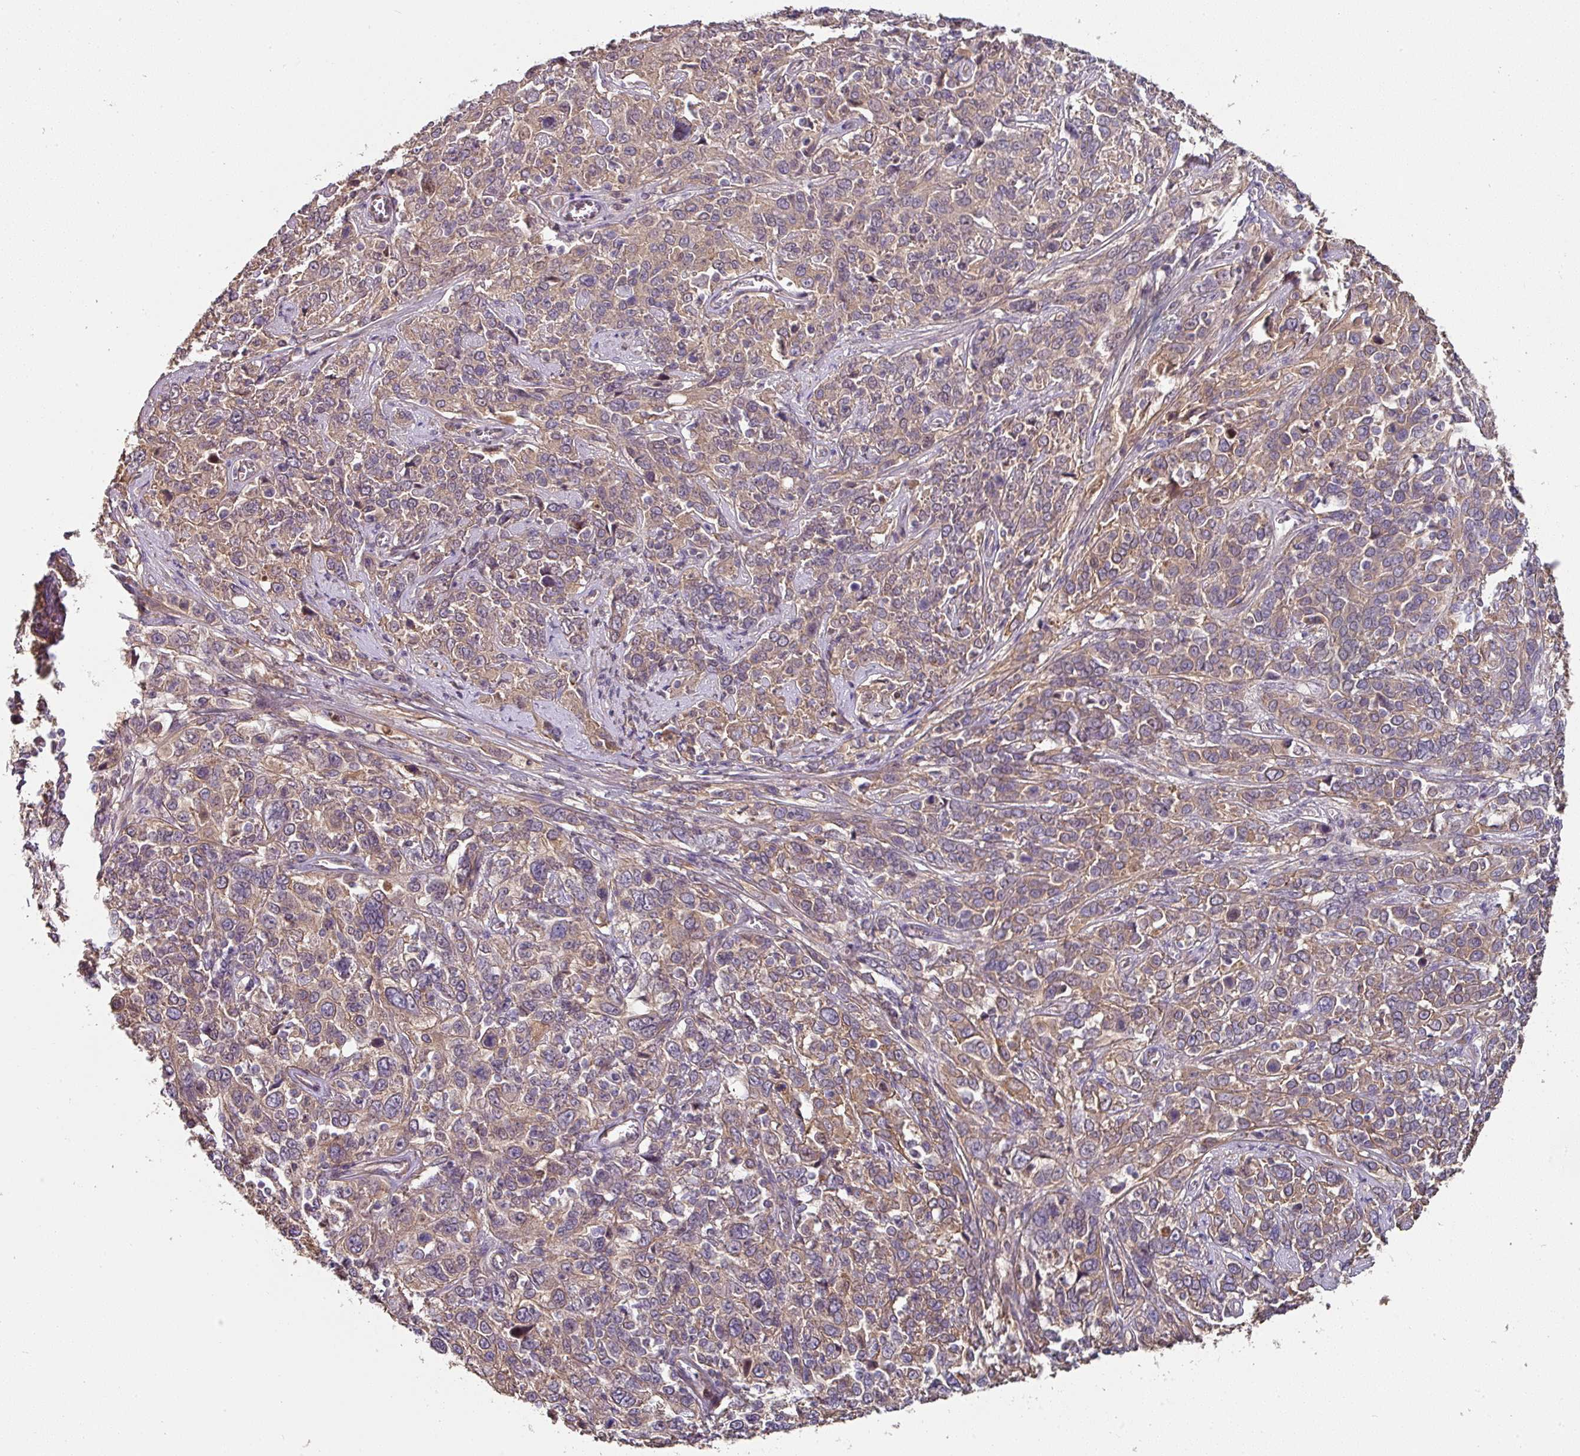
{"staining": {"intensity": "weak", "quantity": "<25%", "location": "cytoplasmic/membranous"}, "tissue": "cervical cancer", "cell_type": "Tumor cells", "image_type": "cancer", "snomed": [{"axis": "morphology", "description": "Squamous cell carcinoma, NOS"}, {"axis": "topography", "description": "Cervix"}], "caption": "Immunohistochemistry (IHC) histopathology image of neoplastic tissue: human squamous cell carcinoma (cervical) stained with DAB (3,3'-diaminobenzidine) demonstrates no significant protein positivity in tumor cells.", "gene": "C4orf48", "patient": {"sex": "female", "age": 46}}